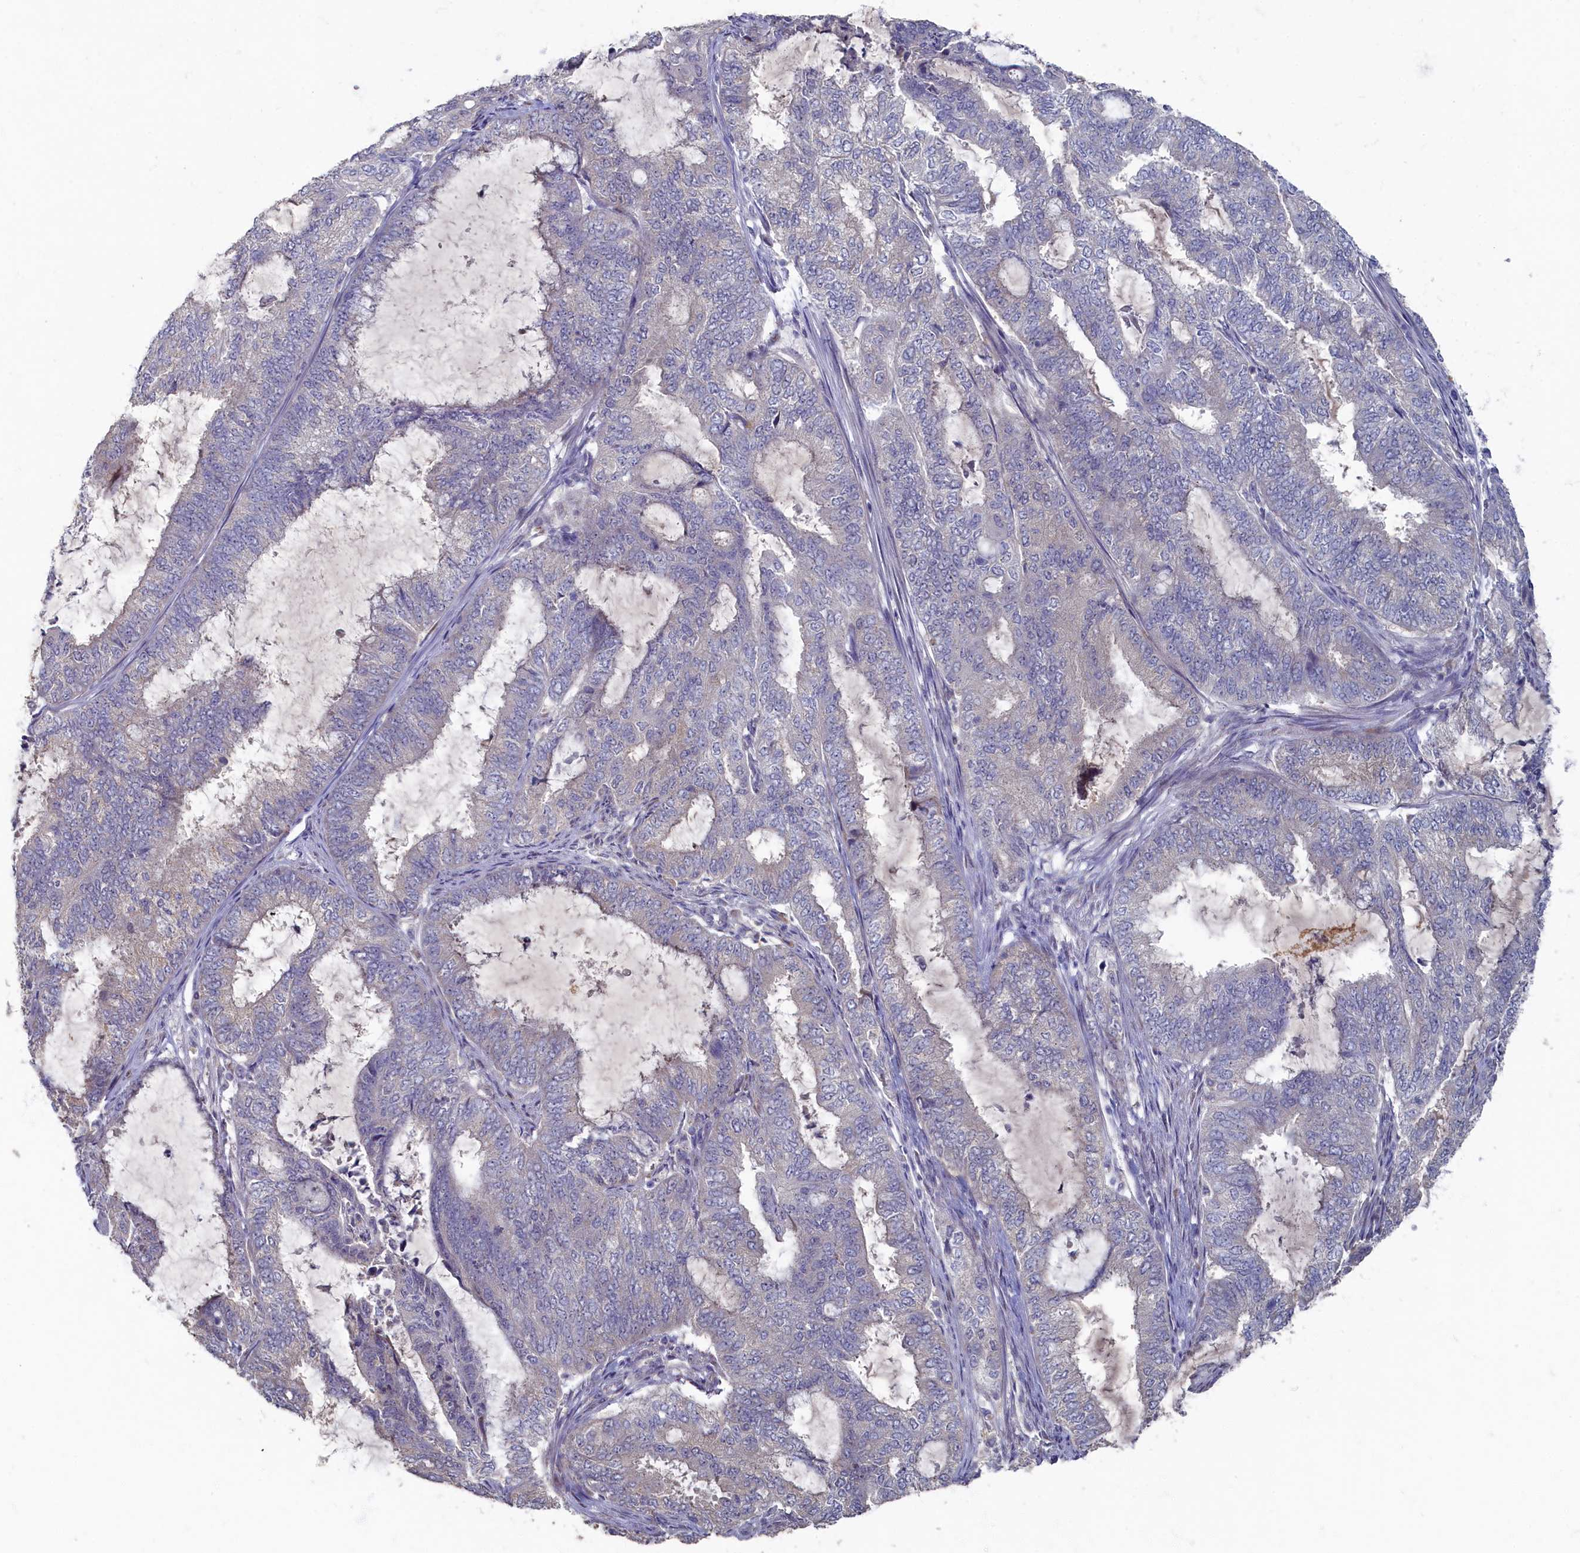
{"staining": {"intensity": "negative", "quantity": "none", "location": "none"}, "tissue": "endometrial cancer", "cell_type": "Tumor cells", "image_type": "cancer", "snomed": [{"axis": "morphology", "description": "Adenocarcinoma, NOS"}, {"axis": "topography", "description": "Endometrium"}], "caption": "Histopathology image shows no significant protein staining in tumor cells of endometrial cancer.", "gene": "HUNK", "patient": {"sex": "female", "age": 51}}